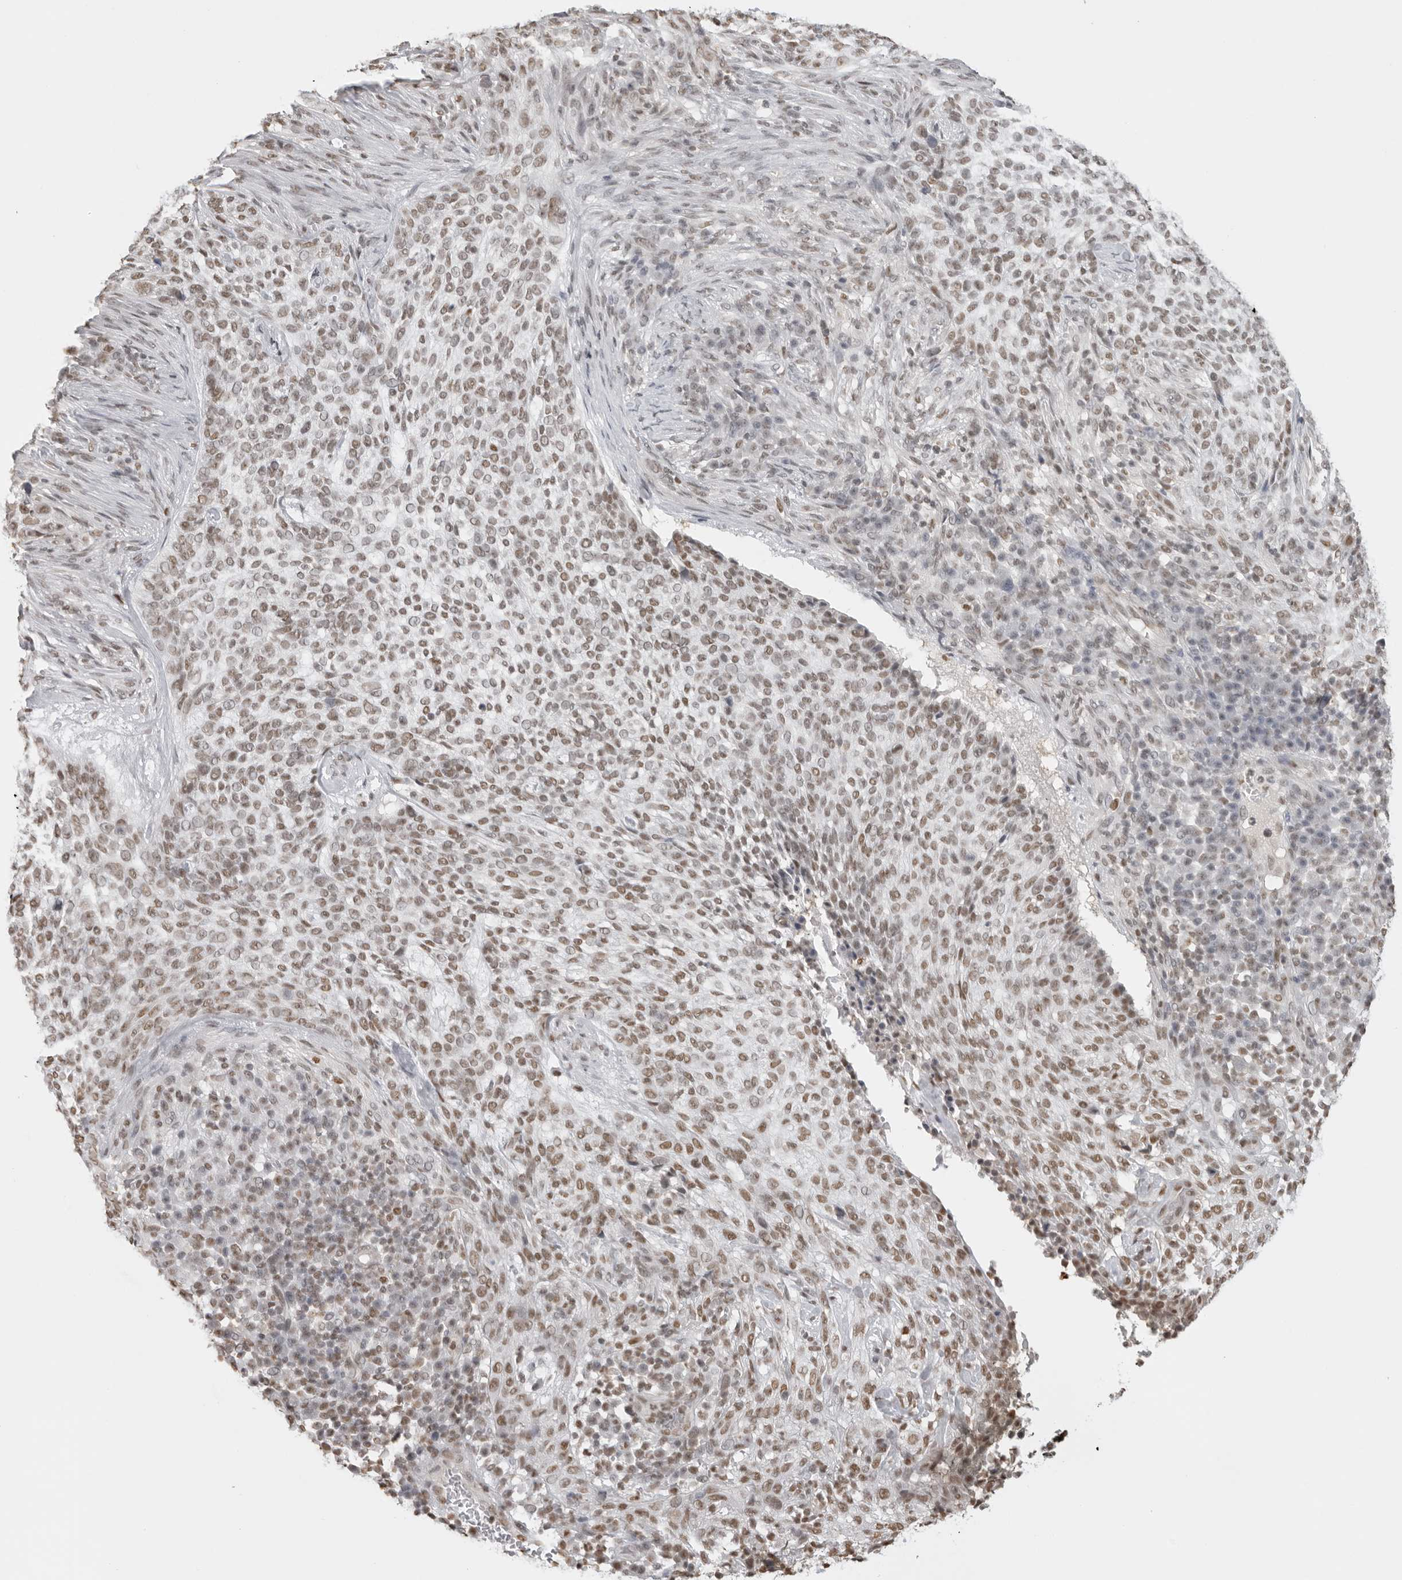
{"staining": {"intensity": "moderate", "quantity": ">75%", "location": "nuclear"}, "tissue": "skin cancer", "cell_type": "Tumor cells", "image_type": "cancer", "snomed": [{"axis": "morphology", "description": "Basal cell carcinoma"}, {"axis": "topography", "description": "Skin"}], "caption": "Skin cancer (basal cell carcinoma) stained with DAB immunohistochemistry exhibits medium levels of moderate nuclear positivity in about >75% of tumor cells.", "gene": "RPA2", "patient": {"sex": "female", "age": 64}}